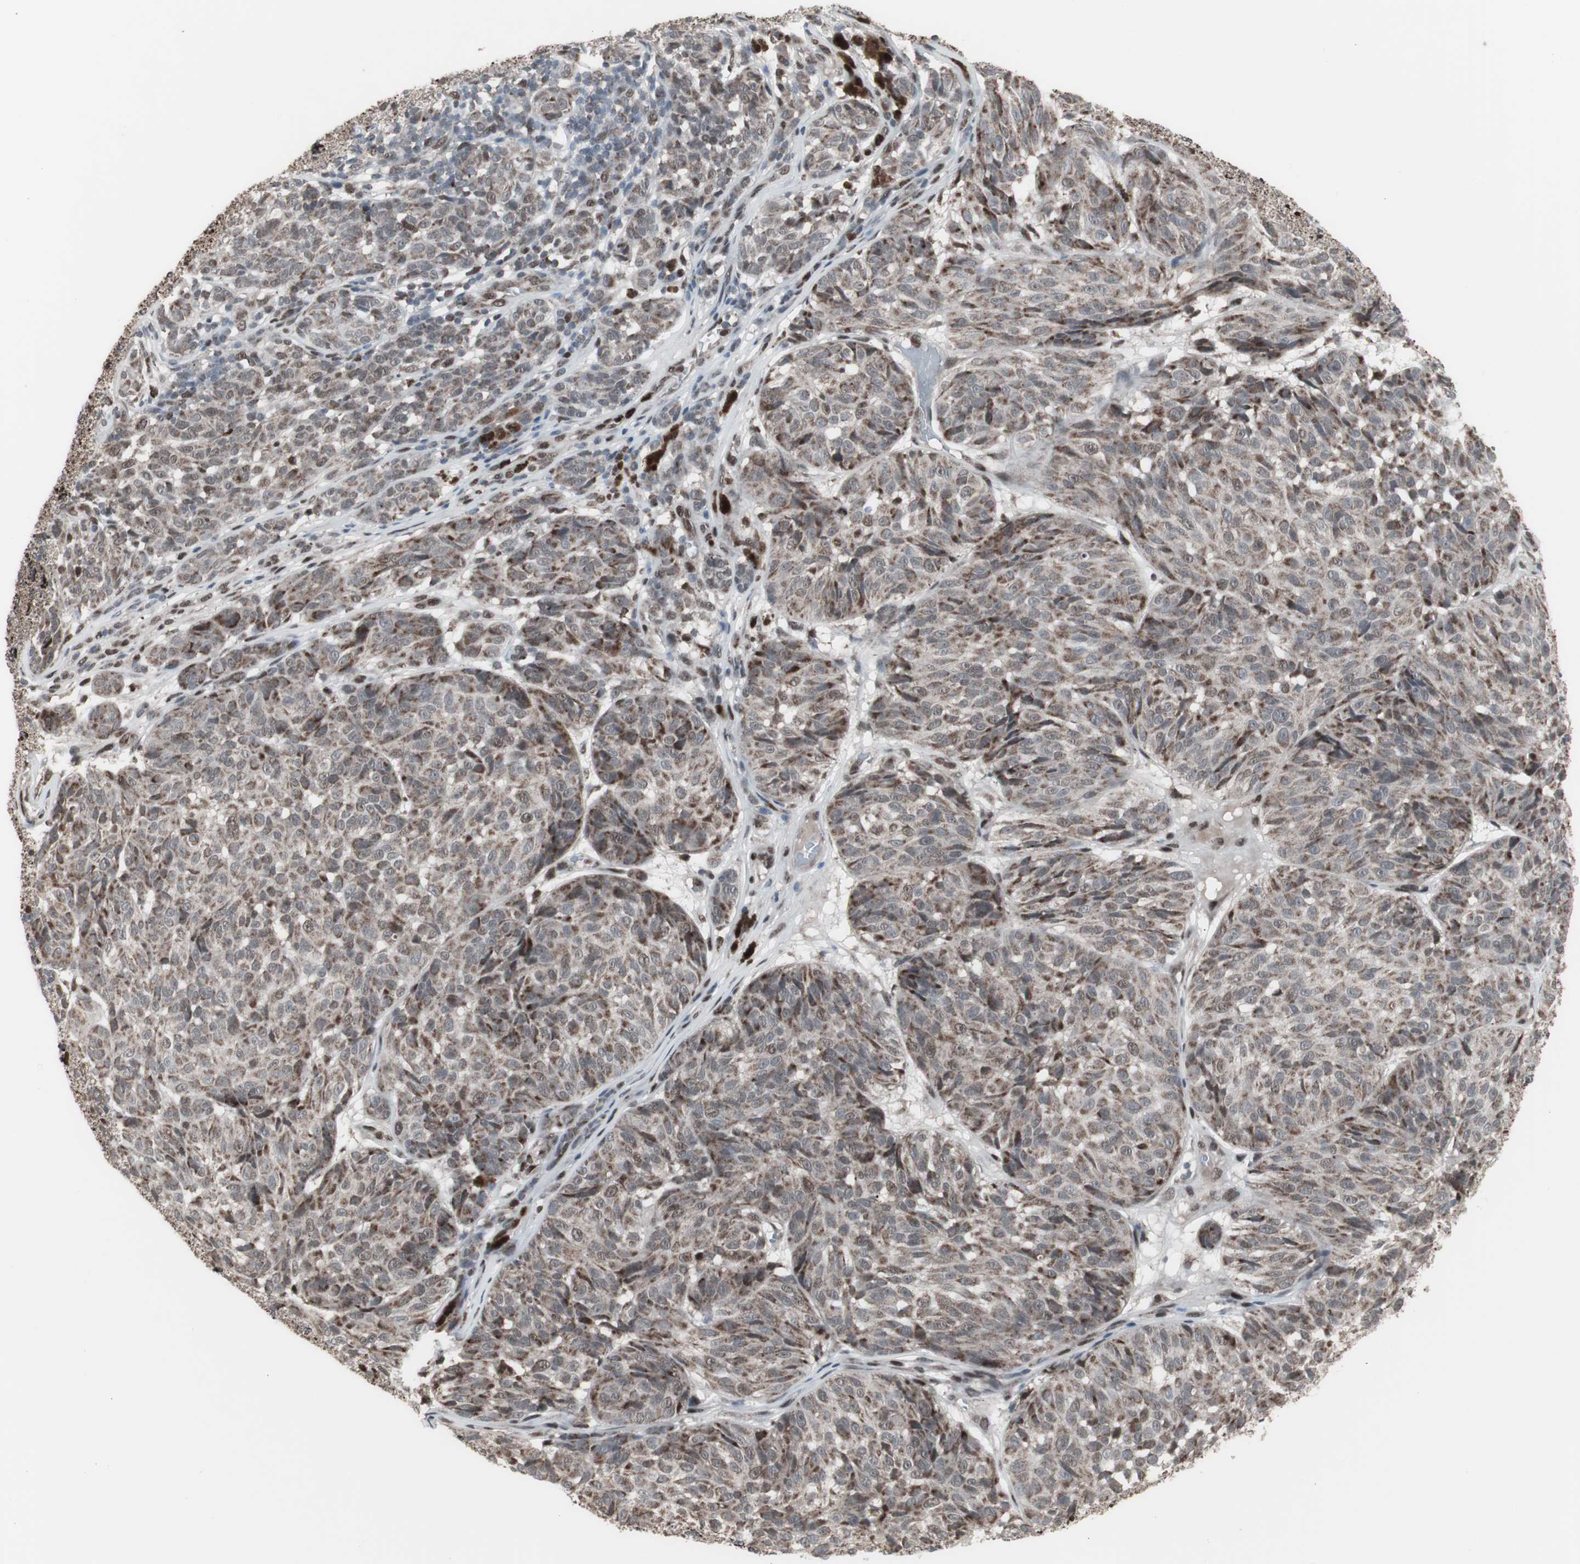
{"staining": {"intensity": "moderate", "quantity": "<25%", "location": "cytoplasmic/membranous,nuclear"}, "tissue": "melanoma", "cell_type": "Tumor cells", "image_type": "cancer", "snomed": [{"axis": "morphology", "description": "Malignant melanoma, NOS"}, {"axis": "topography", "description": "Skin"}], "caption": "Immunohistochemical staining of malignant melanoma demonstrates low levels of moderate cytoplasmic/membranous and nuclear protein positivity in about <25% of tumor cells.", "gene": "RXRA", "patient": {"sex": "female", "age": 46}}